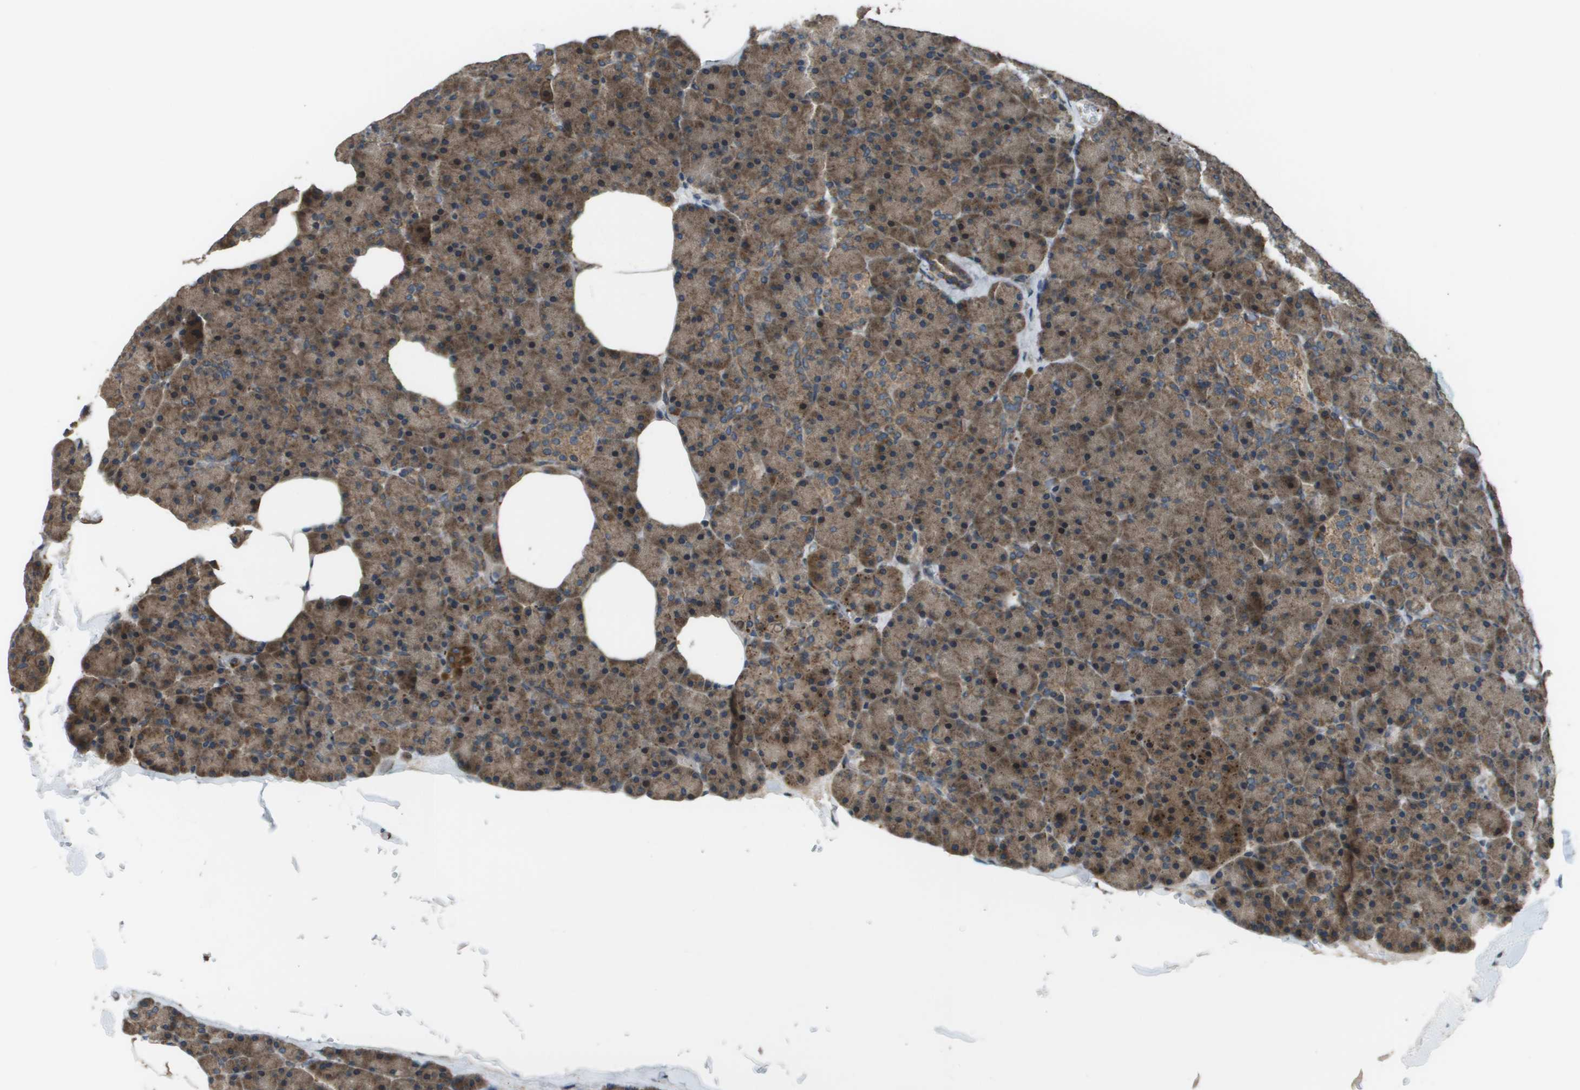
{"staining": {"intensity": "moderate", "quantity": "25%-75%", "location": "cytoplasmic/membranous"}, "tissue": "pancreas", "cell_type": "Exocrine glandular cells", "image_type": "normal", "snomed": [{"axis": "morphology", "description": "Normal tissue, NOS"}, {"axis": "topography", "description": "Pancreas"}], "caption": "Exocrine glandular cells reveal medium levels of moderate cytoplasmic/membranous expression in approximately 25%-75% of cells in normal human pancreas.", "gene": "PLPBP", "patient": {"sex": "female", "age": 35}}